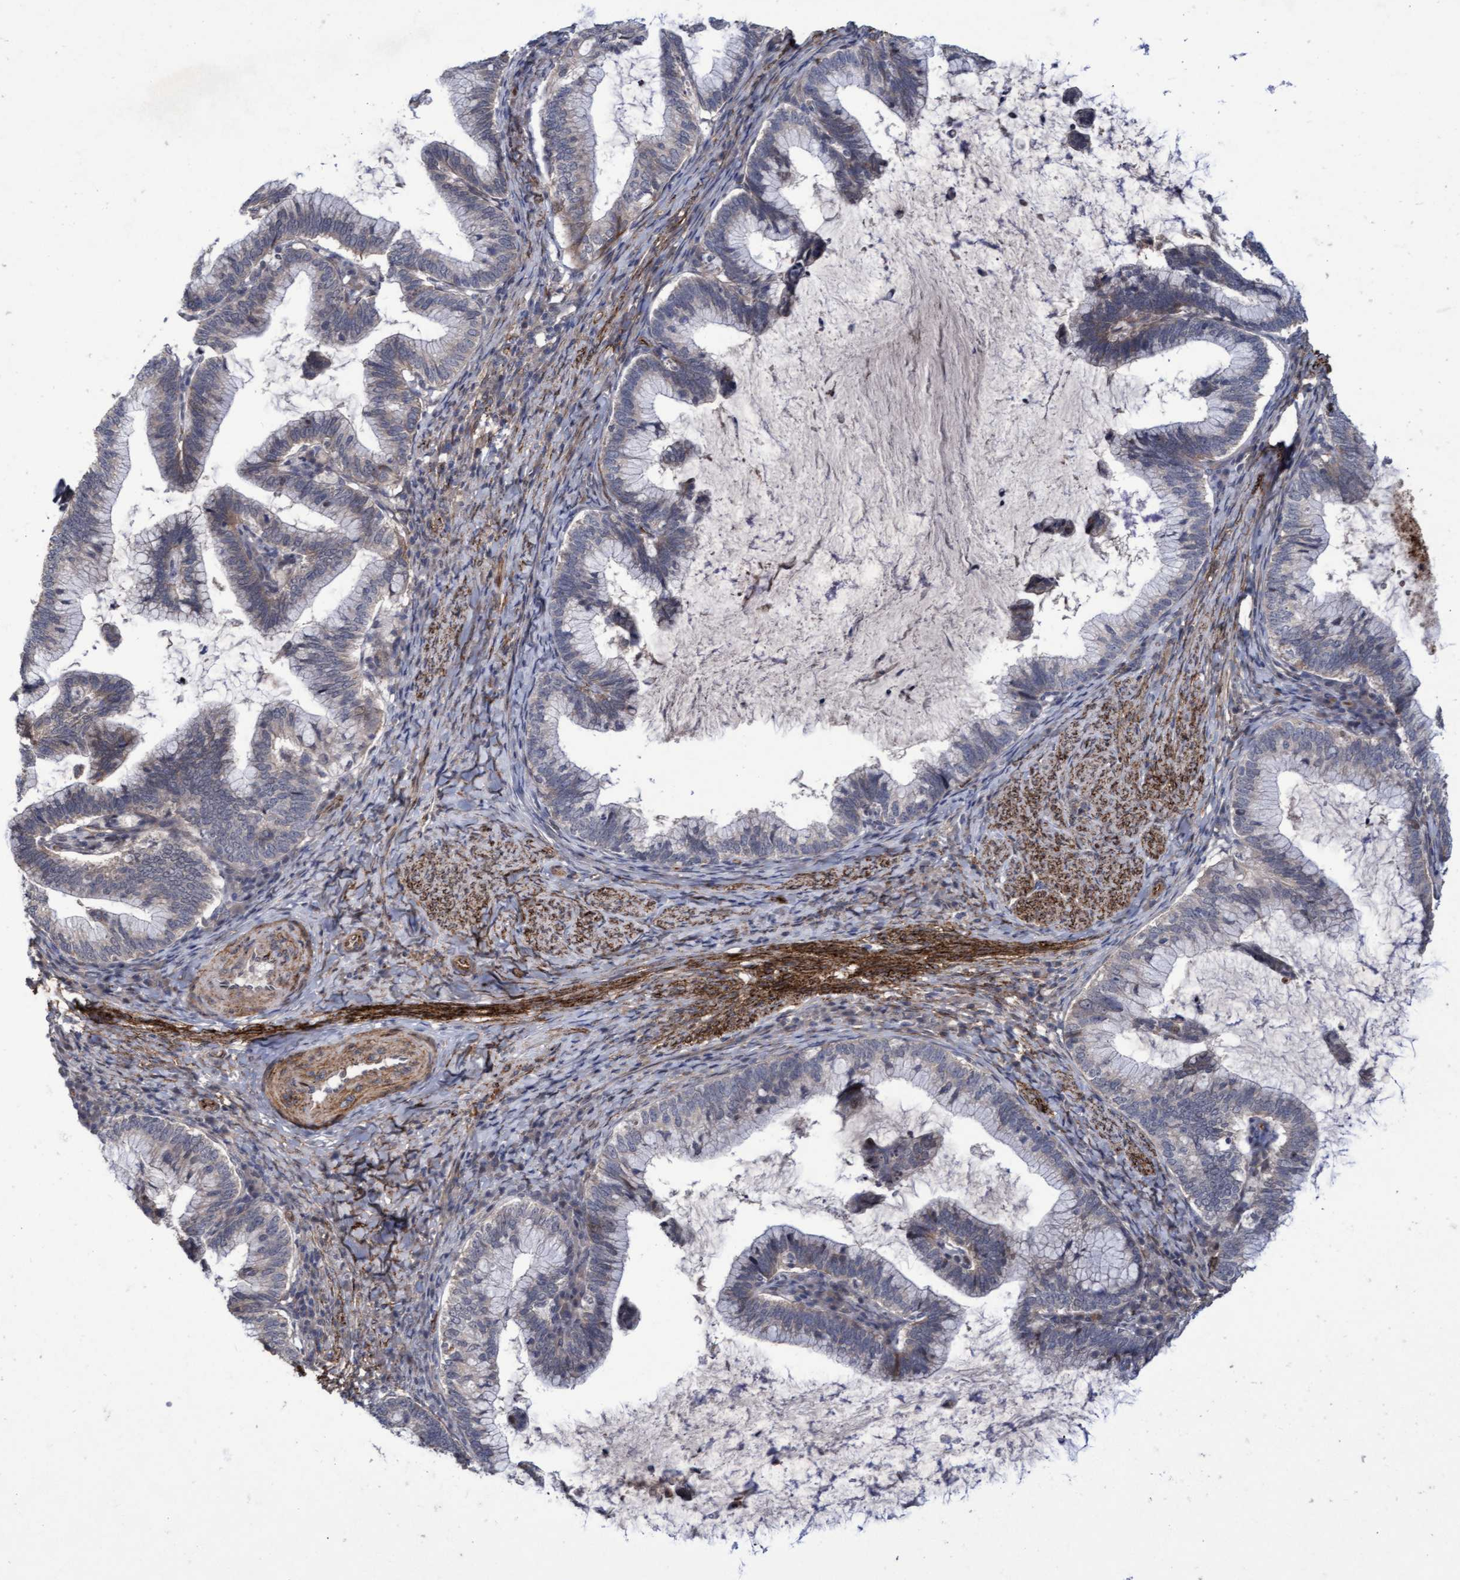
{"staining": {"intensity": "weak", "quantity": "<25%", "location": "cytoplasmic/membranous"}, "tissue": "cervical cancer", "cell_type": "Tumor cells", "image_type": "cancer", "snomed": [{"axis": "morphology", "description": "Adenocarcinoma, NOS"}, {"axis": "topography", "description": "Cervix"}], "caption": "High power microscopy image of an immunohistochemistry (IHC) photomicrograph of adenocarcinoma (cervical), revealing no significant staining in tumor cells.", "gene": "ZNF750", "patient": {"sex": "female", "age": 36}}